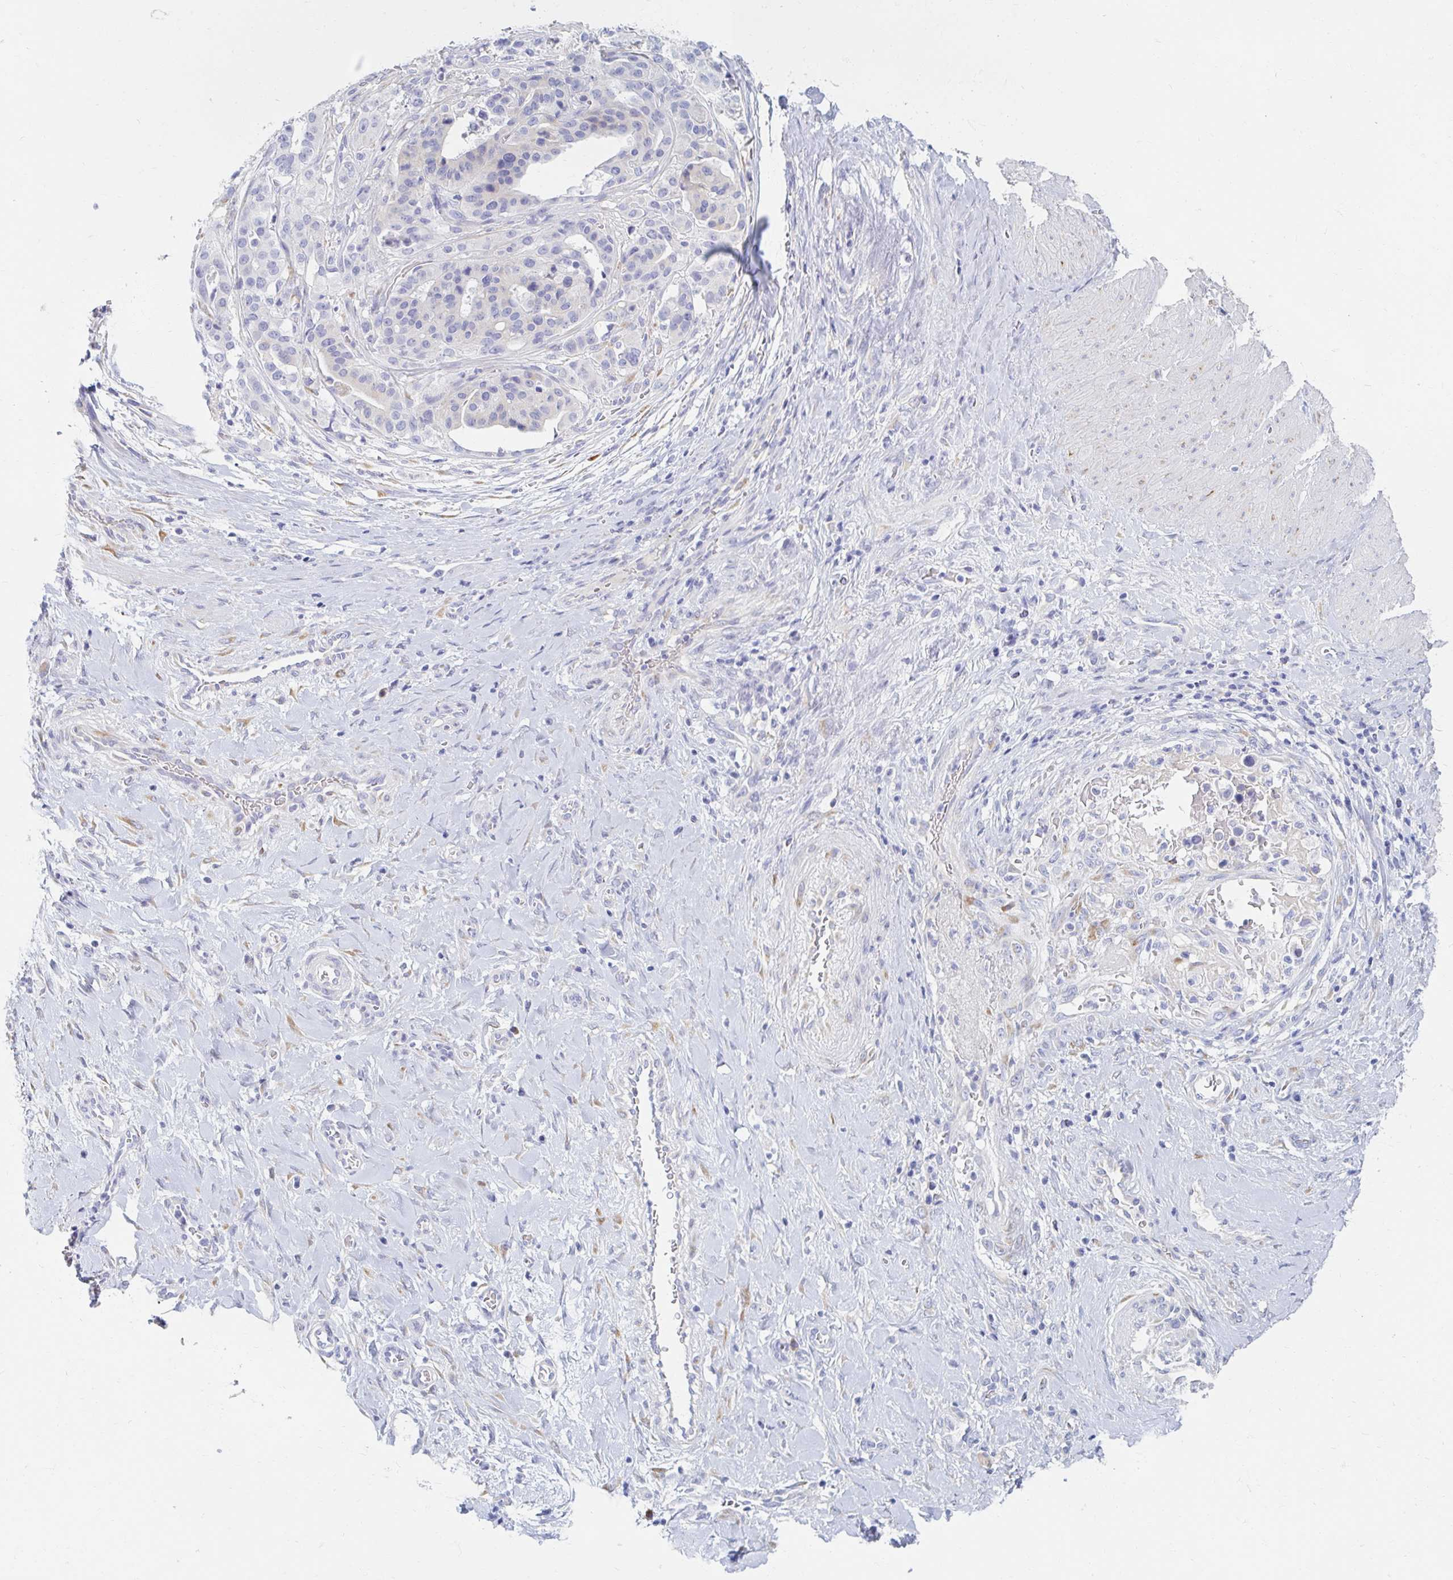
{"staining": {"intensity": "negative", "quantity": "none", "location": "none"}, "tissue": "stomach cancer", "cell_type": "Tumor cells", "image_type": "cancer", "snomed": [{"axis": "morphology", "description": "Adenocarcinoma, NOS"}, {"axis": "topography", "description": "Stomach"}], "caption": "A histopathology image of stomach cancer stained for a protein shows no brown staining in tumor cells.", "gene": "MYLK2", "patient": {"sex": "male", "age": 48}}